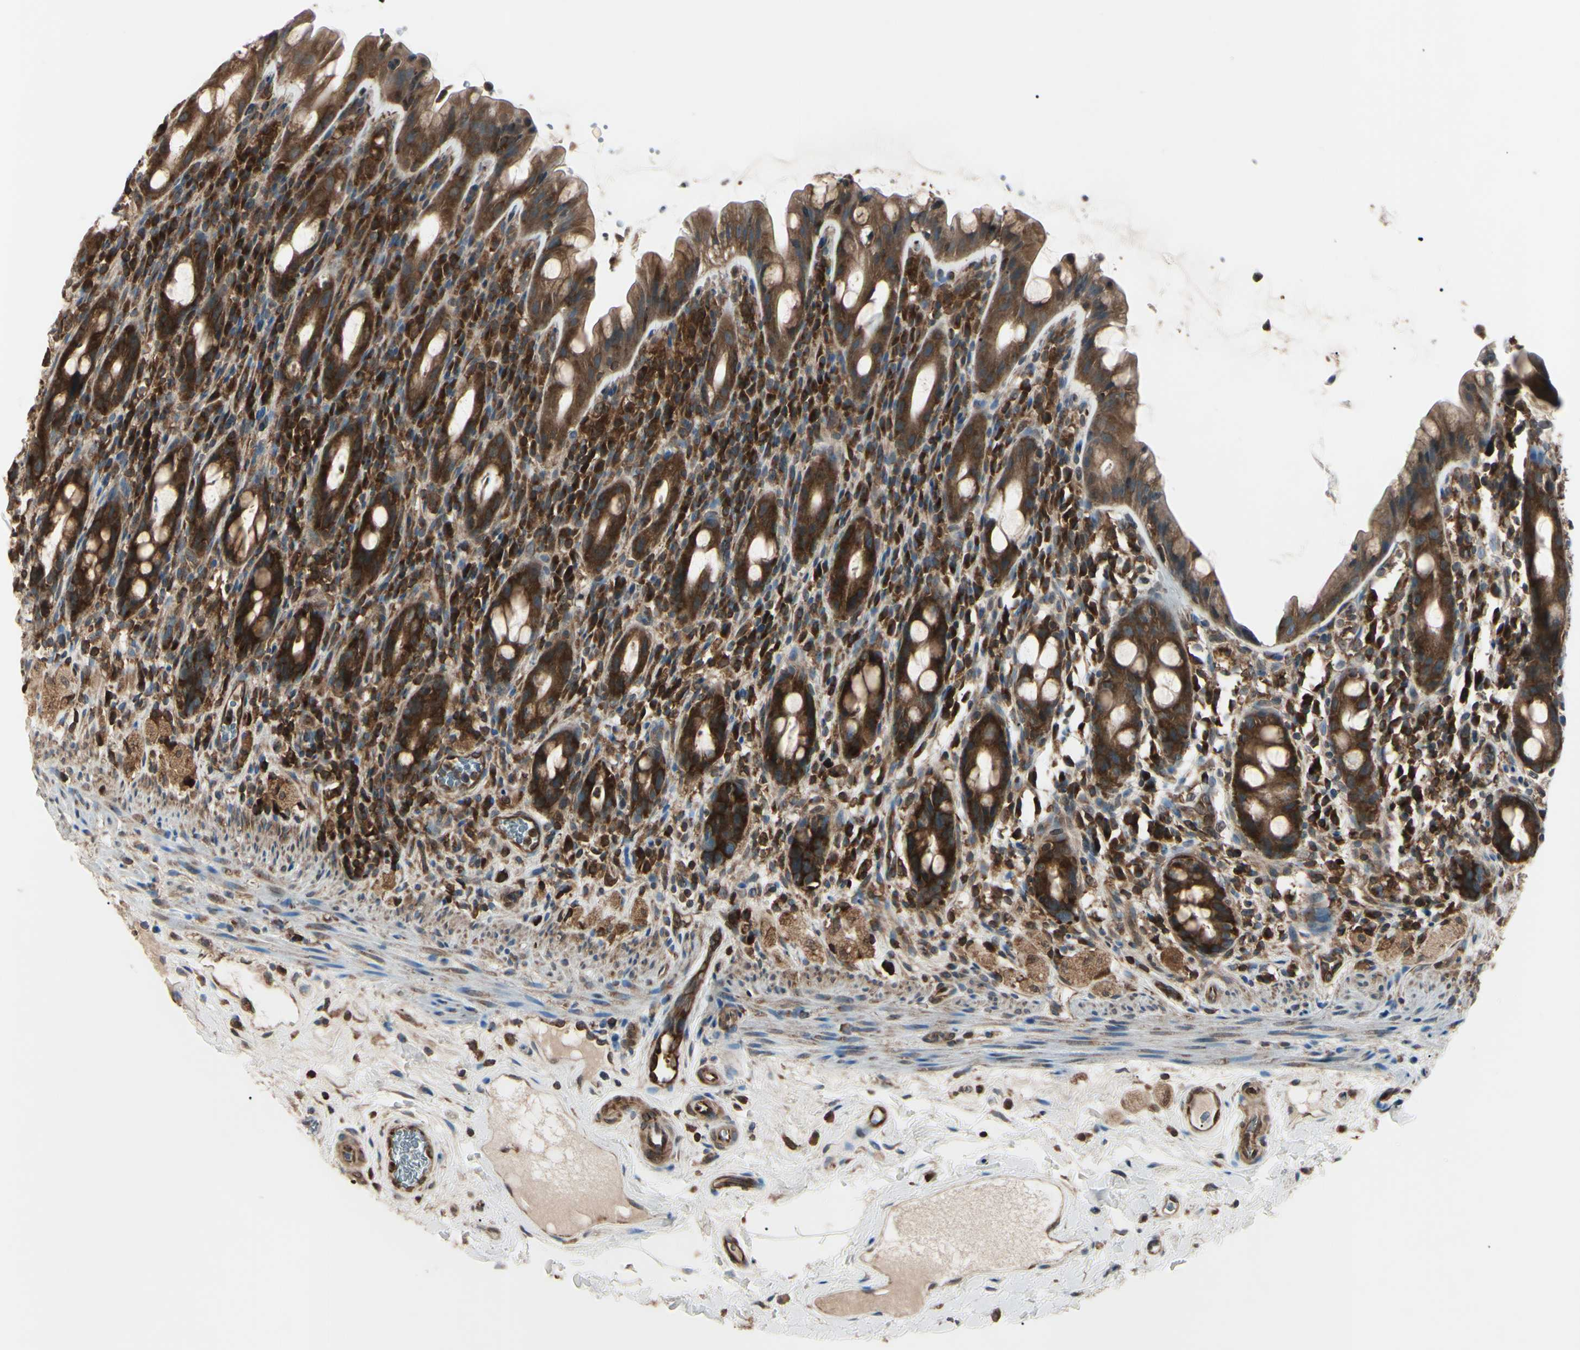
{"staining": {"intensity": "strong", "quantity": ">75%", "location": "cytoplasmic/membranous"}, "tissue": "rectum", "cell_type": "Glandular cells", "image_type": "normal", "snomed": [{"axis": "morphology", "description": "Normal tissue, NOS"}, {"axis": "topography", "description": "Rectum"}], "caption": "About >75% of glandular cells in normal human rectum exhibit strong cytoplasmic/membranous protein staining as visualized by brown immunohistochemical staining.", "gene": "MAPRE1", "patient": {"sex": "male", "age": 44}}